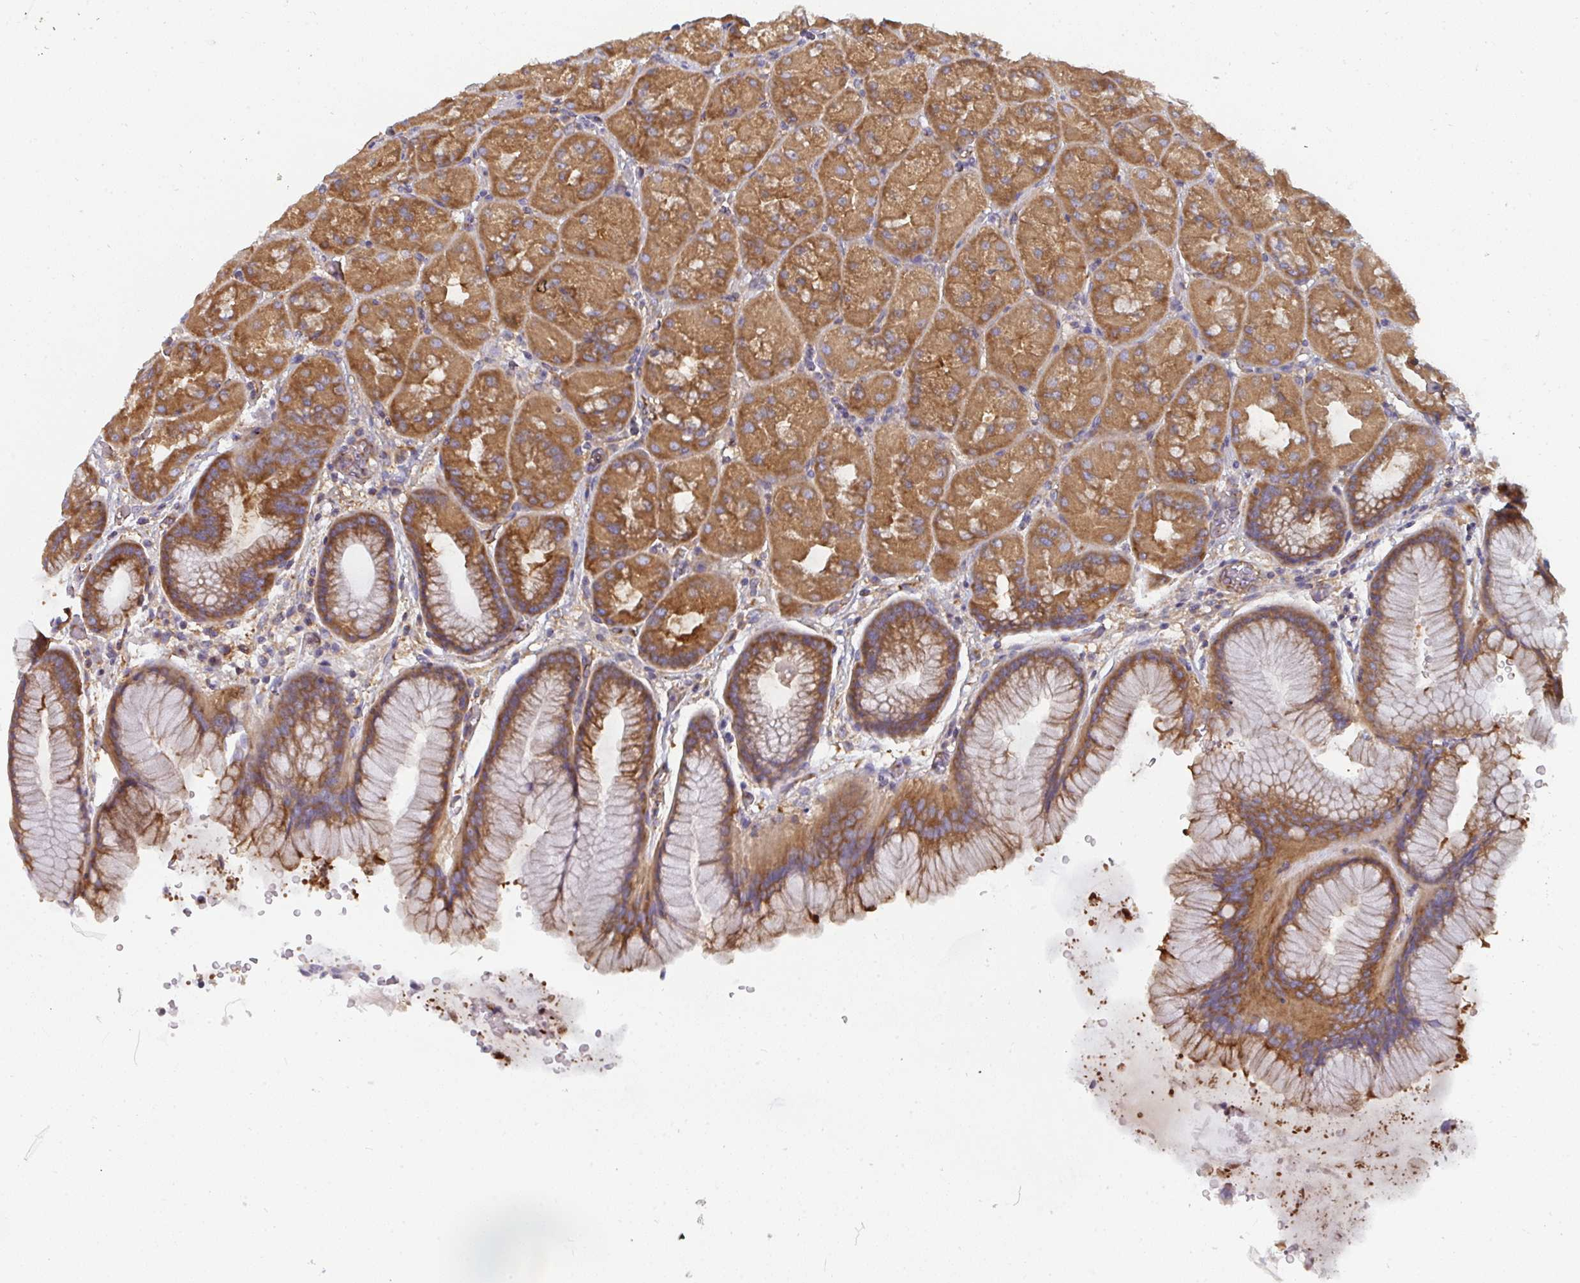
{"staining": {"intensity": "strong", "quantity": ">75%", "location": "cytoplasmic/membranous"}, "tissue": "stomach", "cell_type": "Glandular cells", "image_type": "normal", "snomed": [{"axis": "morphology", "description": "Normal tissue, NOS"}, {"axis": "topography", "description": "Stomach, upper"}, {"axis": "topography", "description": "Stomach"}], "caption": "This photomicrograph reveals normal stomach stained with IHC to label a protein in brown. The cytoplasmic/membranous of glandular cells show strong positivity for the protein. Nuclei are counter-stained blue.", "gene": "DYNC1I2", "patient": {"sex": "male", "age": 48}}